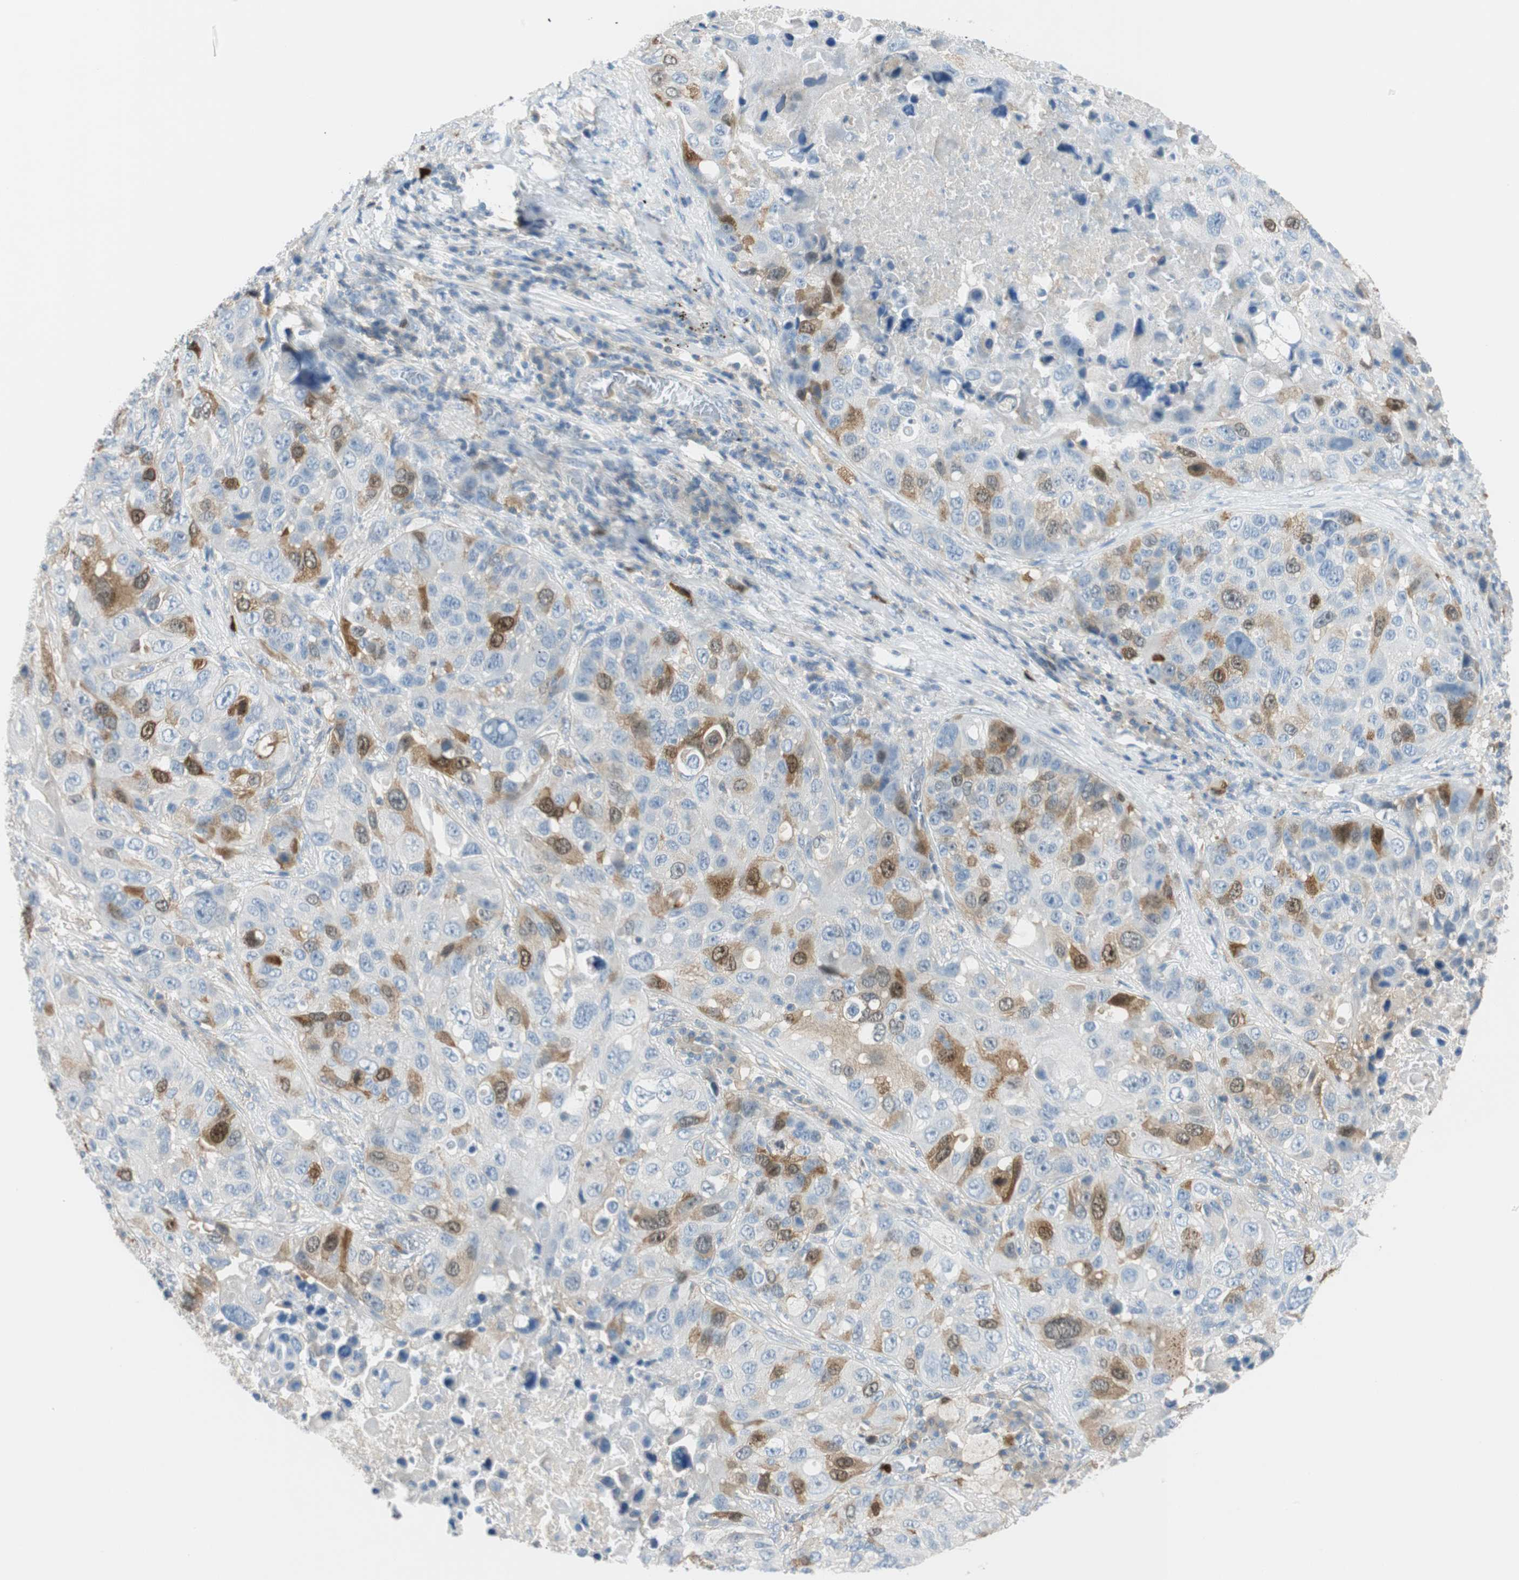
{"staining": {"intensity": "moderate", "quantity": "<25%", "location": "cytoplasmic/membranous,nuclear"}, "tissue": "lung cancer", "cell_type": "Tumor cells", "image_type": "cancer", "snomed": [{"axis": "morphology", "description": "Squamous cell carcinoma, NOS"}, {"axis": "topography", "description": "Lung"}], "caption": "Immunohistochemical staining of lung squamous cell carcinoma displays low levels of moderate cytoplasmic/membranous and nuclear positivity in approximately <25% of tumor cells.", "gene": "PTTG1", "patient": {"sex": "male", "age": 57}}